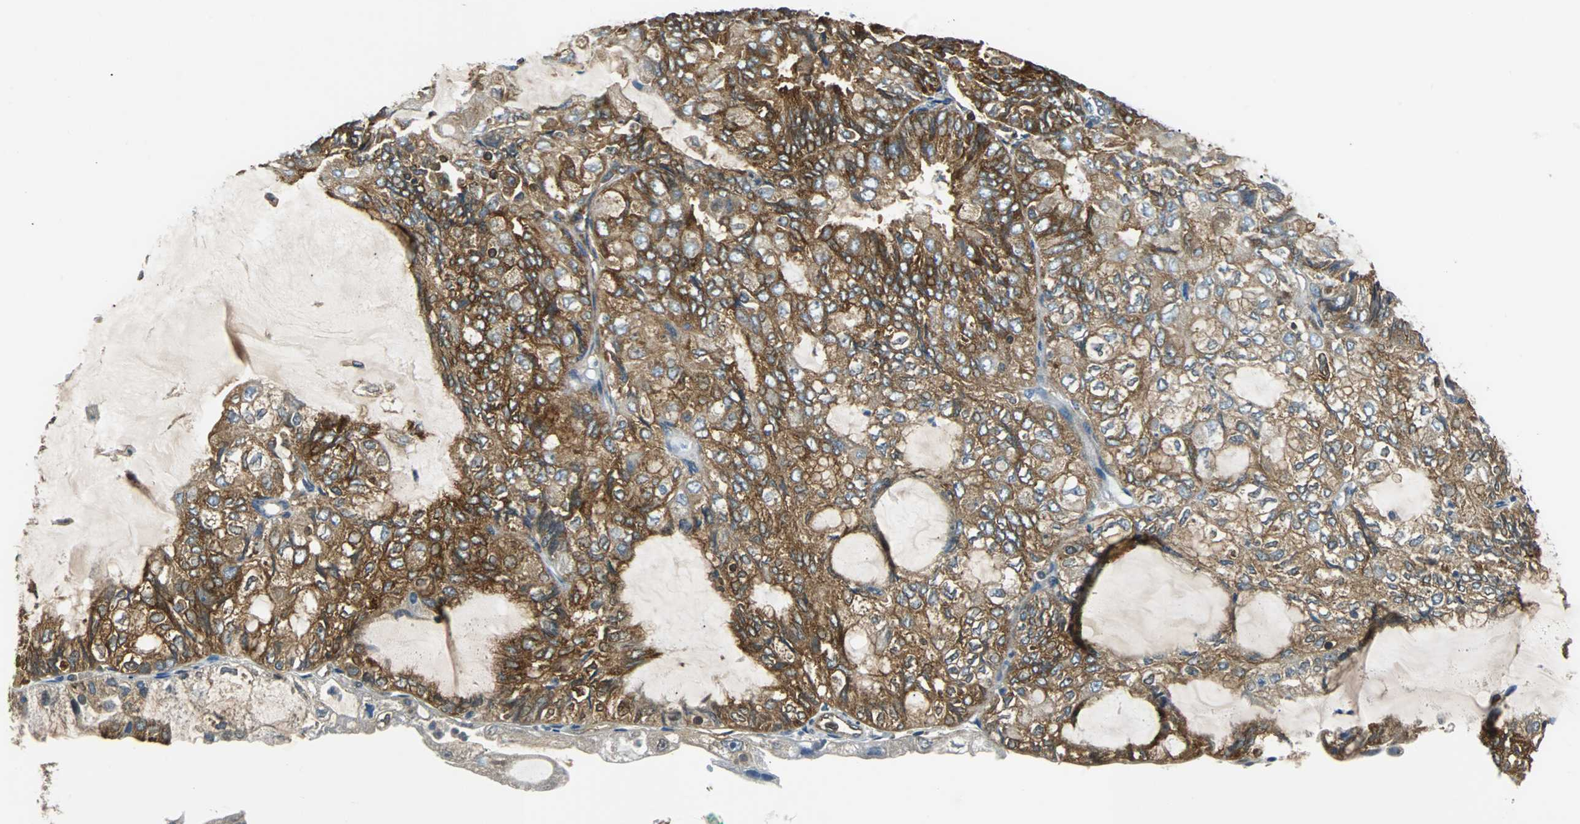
{"staining": {"intensity": "strong", "quantity": ">75%", "location": "cytoplasmic/membranous"}, "tissue": "endometrial cancer", "cell_type": "Tumor cells", "image_type": "cancer", "snomed": [{"axis": "morphology", "description": "Adenocarcinoma, NOS"}, {"axis": "topography", "description": "Endometrium"}], "caption": "Adenocarcinoma (endometrial) stained with a protein marker exhibits strong staining in tumor cells.", "gene": "RELA", "patient": {"sex": "female", "age": 81}}